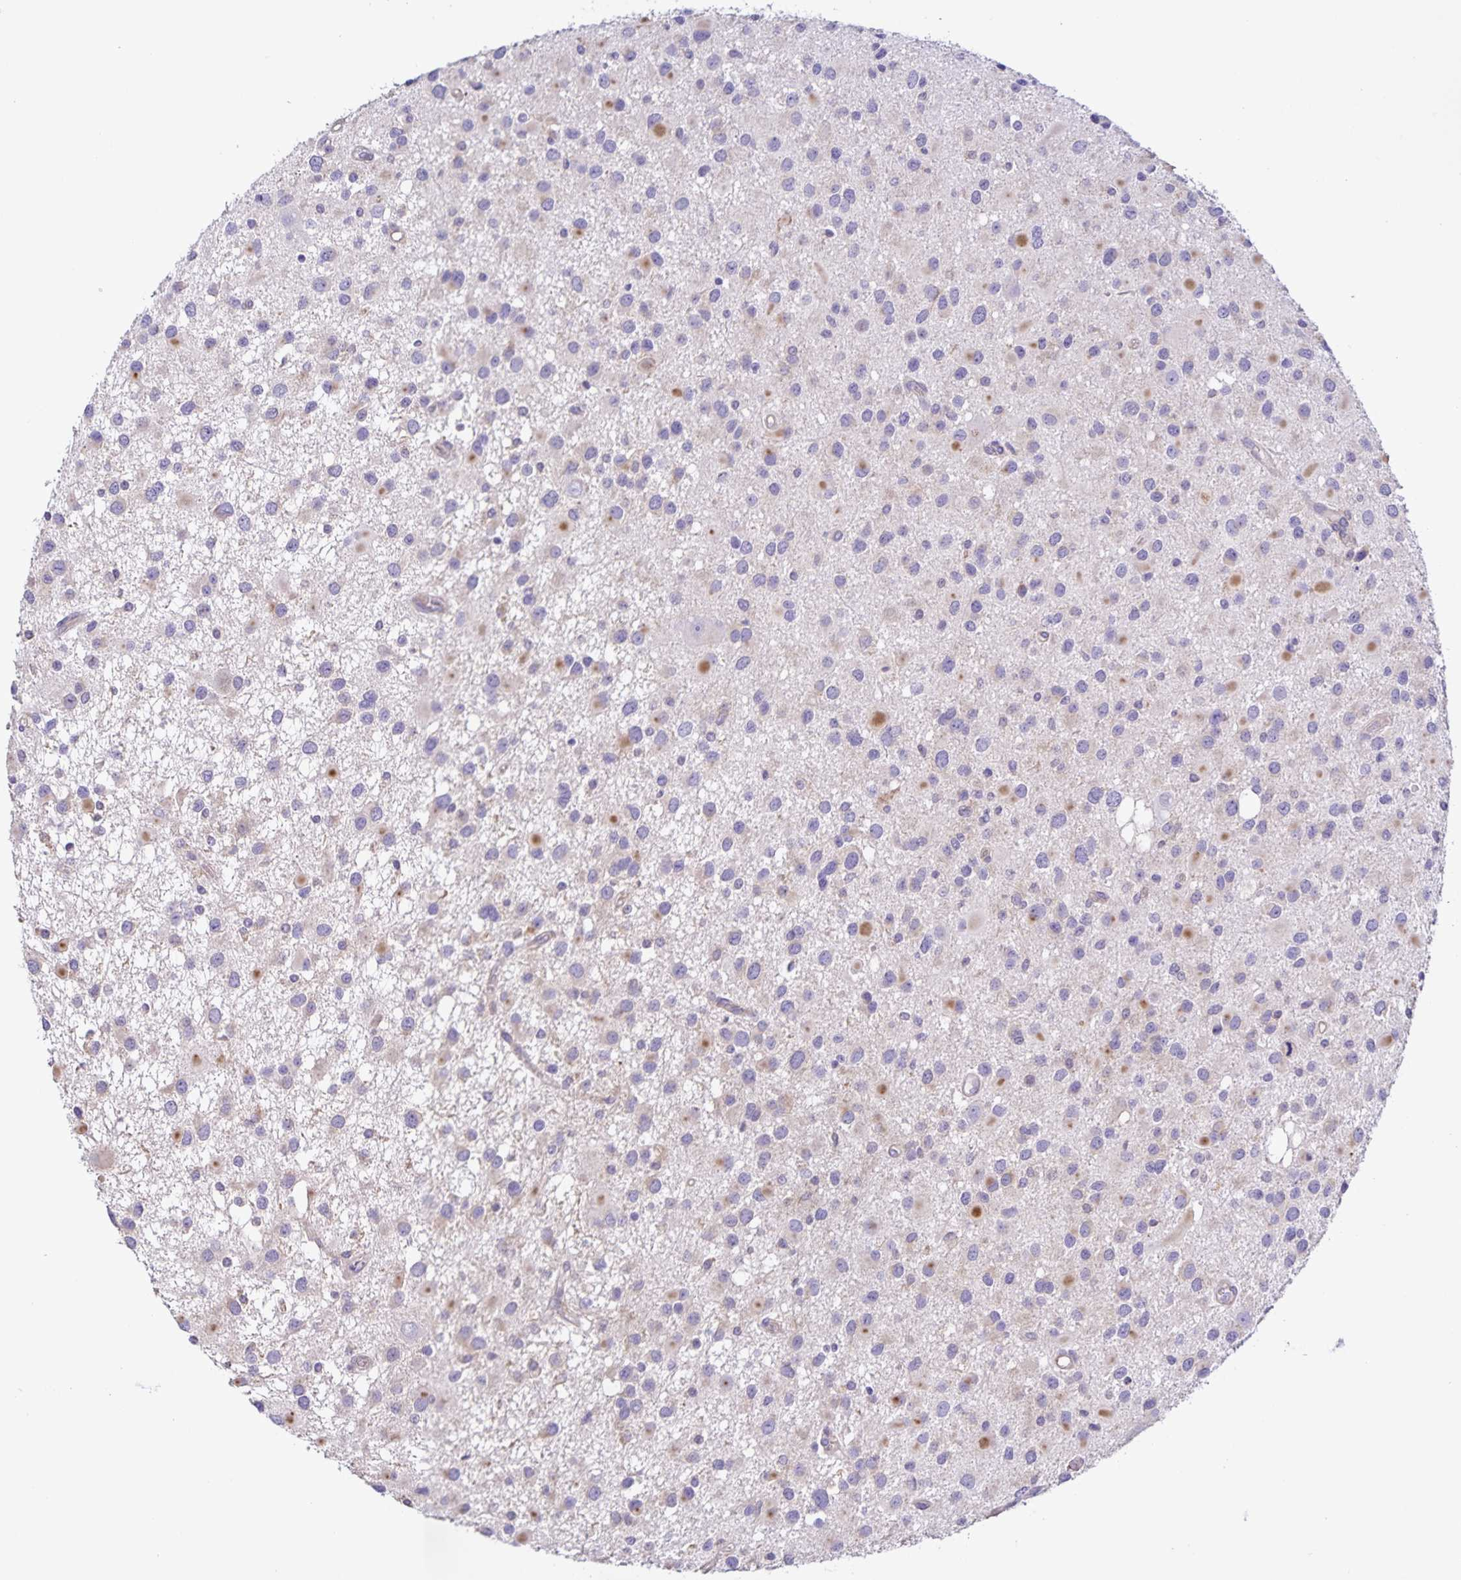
{"staining": {"intensity": "weak", "quantity": "<25%", "location": "cytoplasmic/membranous"}, "tissue": "glioma", "cell_type": "Tumor cells", "image_type": "cancer", "snomed": [{"axis": "morphology", "description": "Glioma, malignant, Low grade"}, {"axis": "topography", "description": "Brain"}], "caption": "Tumor cells are negative for protein expression in human glioma. (Stains: DAB (3,3'-diaminobenzidine) immunohistochemistry with hematoxylin counter stain, Microscopy: brightfield microscopy at high magnification).", "gene": "BOLL", "patient": {"sex": "female", "age": 32}}